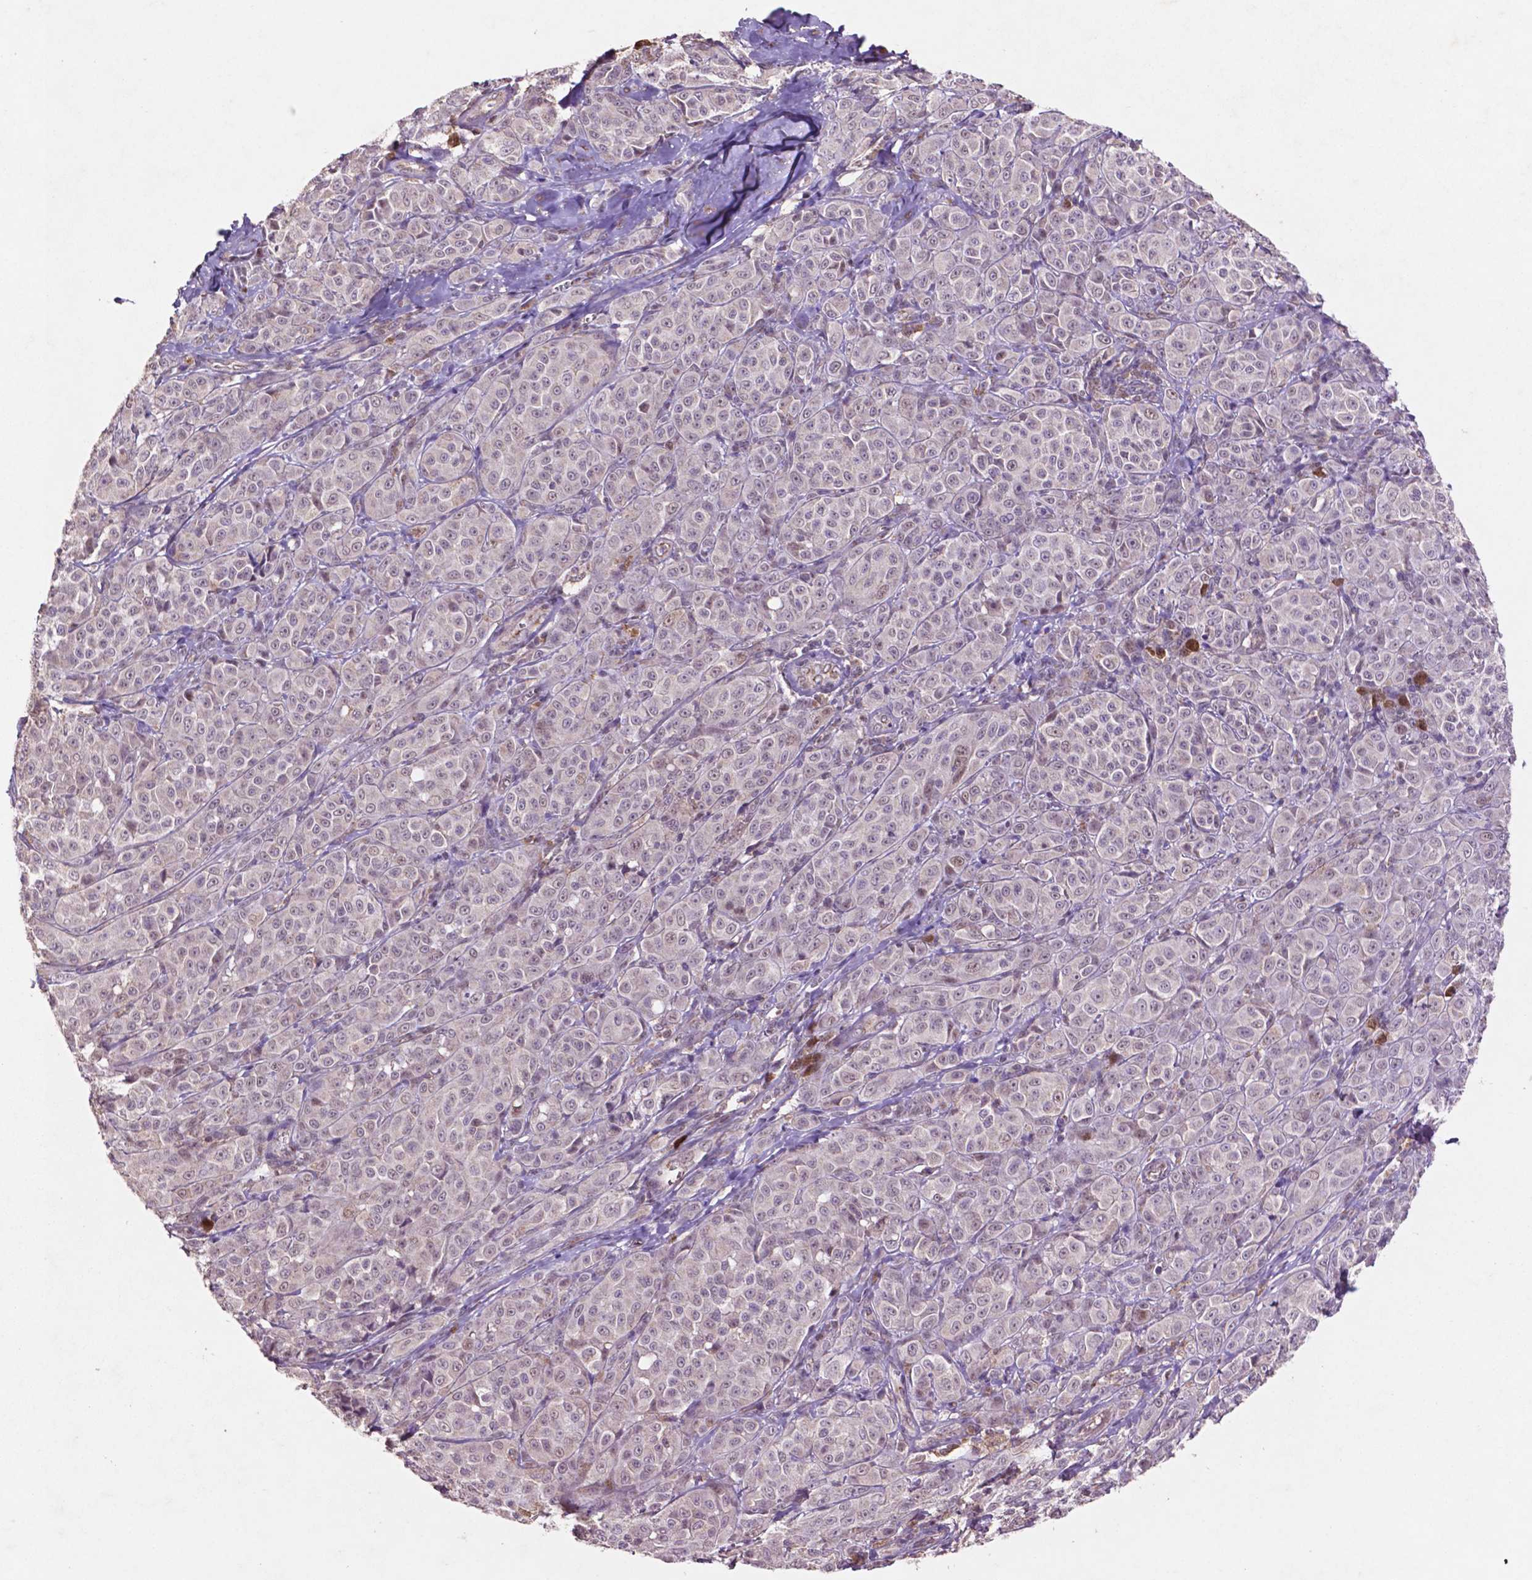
{"staining": {"intensity": "negative", "quantity": "none", "location": "none"}, "tissue": "melanoma", "cell_type": "Tumor cells", "image_type": "cancer", "snomed": [{"axis": "morphology", "description": "Malignant melanoma, NOS"}, {"axis": "topography", "description": "Skin"}], "caption": "Immunohistochemical staining of melanoma demonstrates no significant expression in tumor cells.", "gene": "GLRX", "patient": {"sex": "male", "age": 89}}